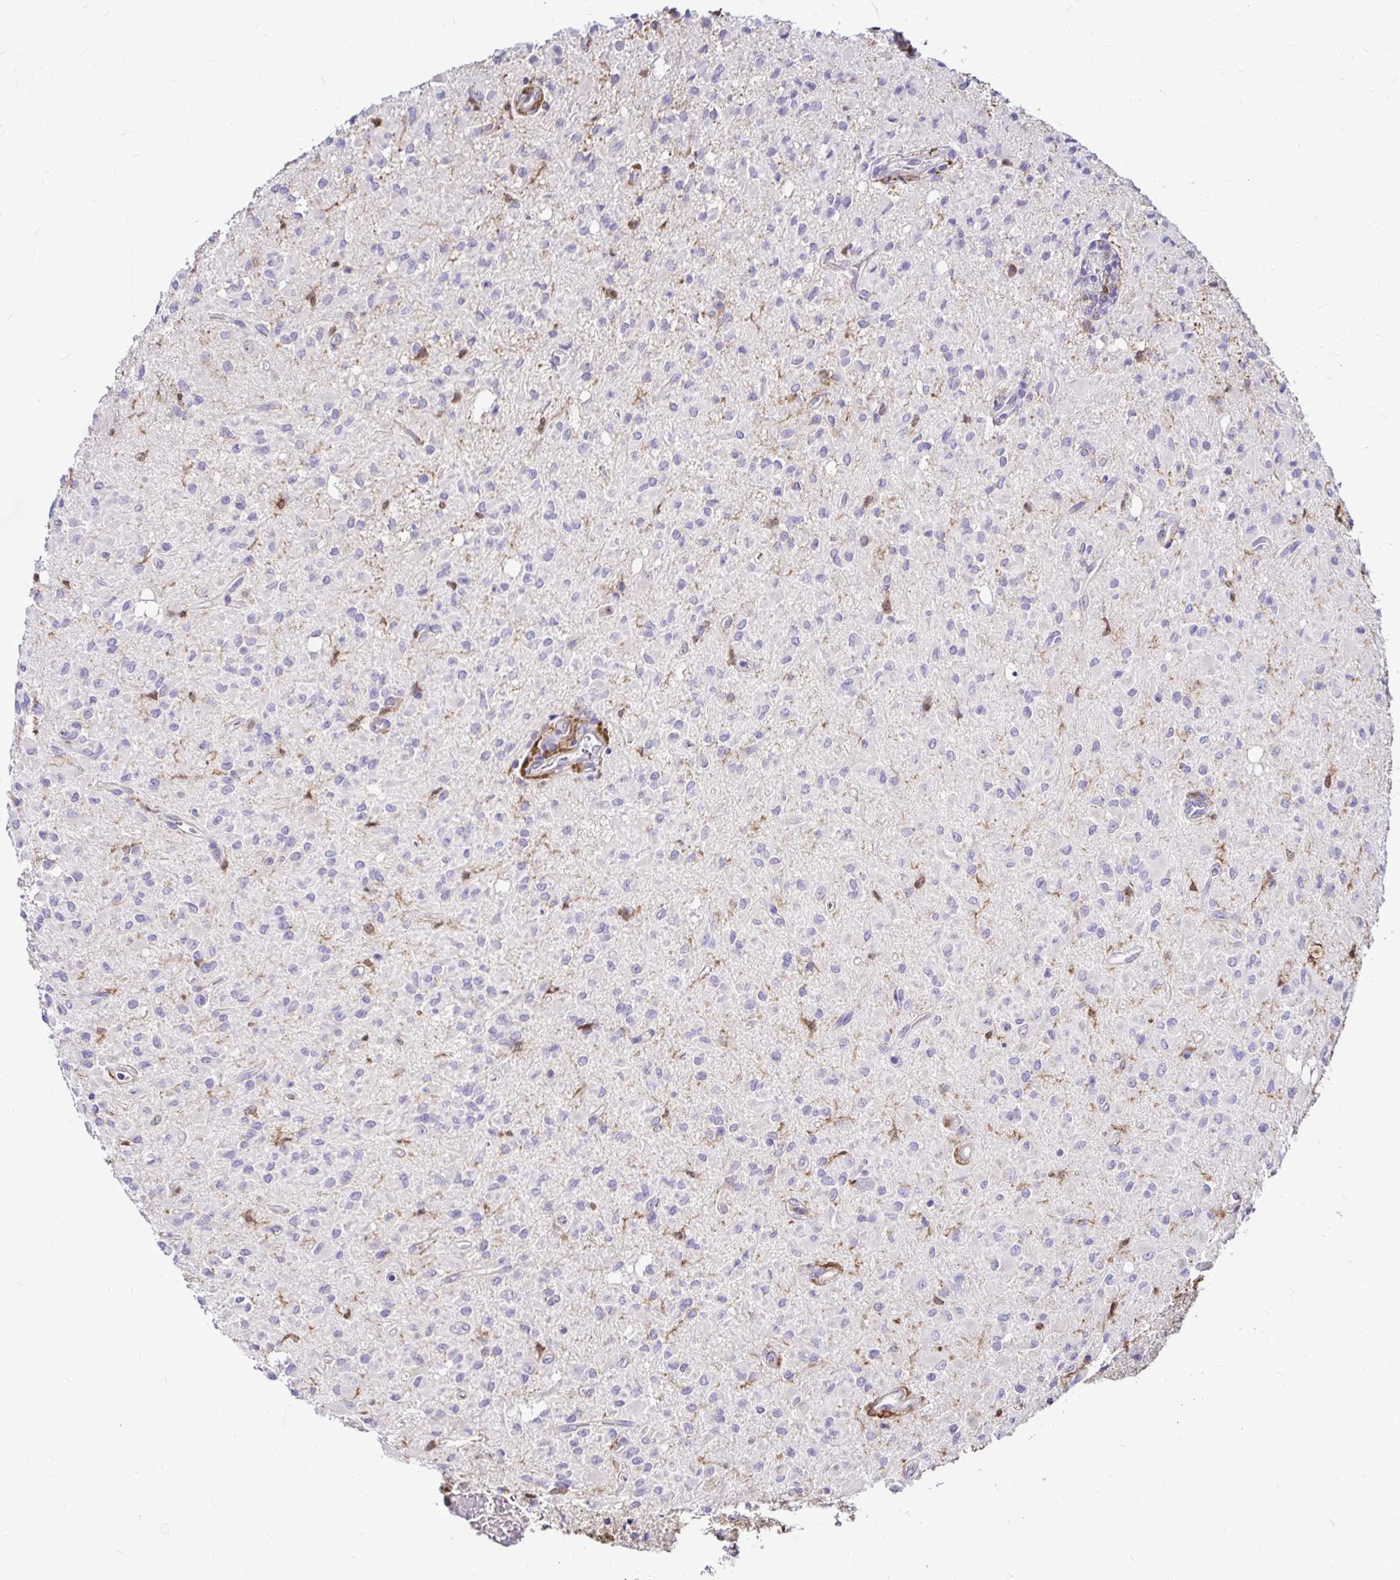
{"staining": {"intensity": "negative", "quantity": "none", "location": "none"}, "tissue": "glioma", "cell_type": "Tumor cells", "image_type": "cancer", "snomed": [{"axis": "morphology", "description": "Glioma, malignant, Low grade"}, {"axis": "topography", "description": "Brain"}], "caption": "This is an immunohistochemistry (IHC) histopathology image of human malignant glioma (low-grade). There is no staining in tumor cells.", "gene": "IDH1", "patient": {"sex": "female", "age": 33}}